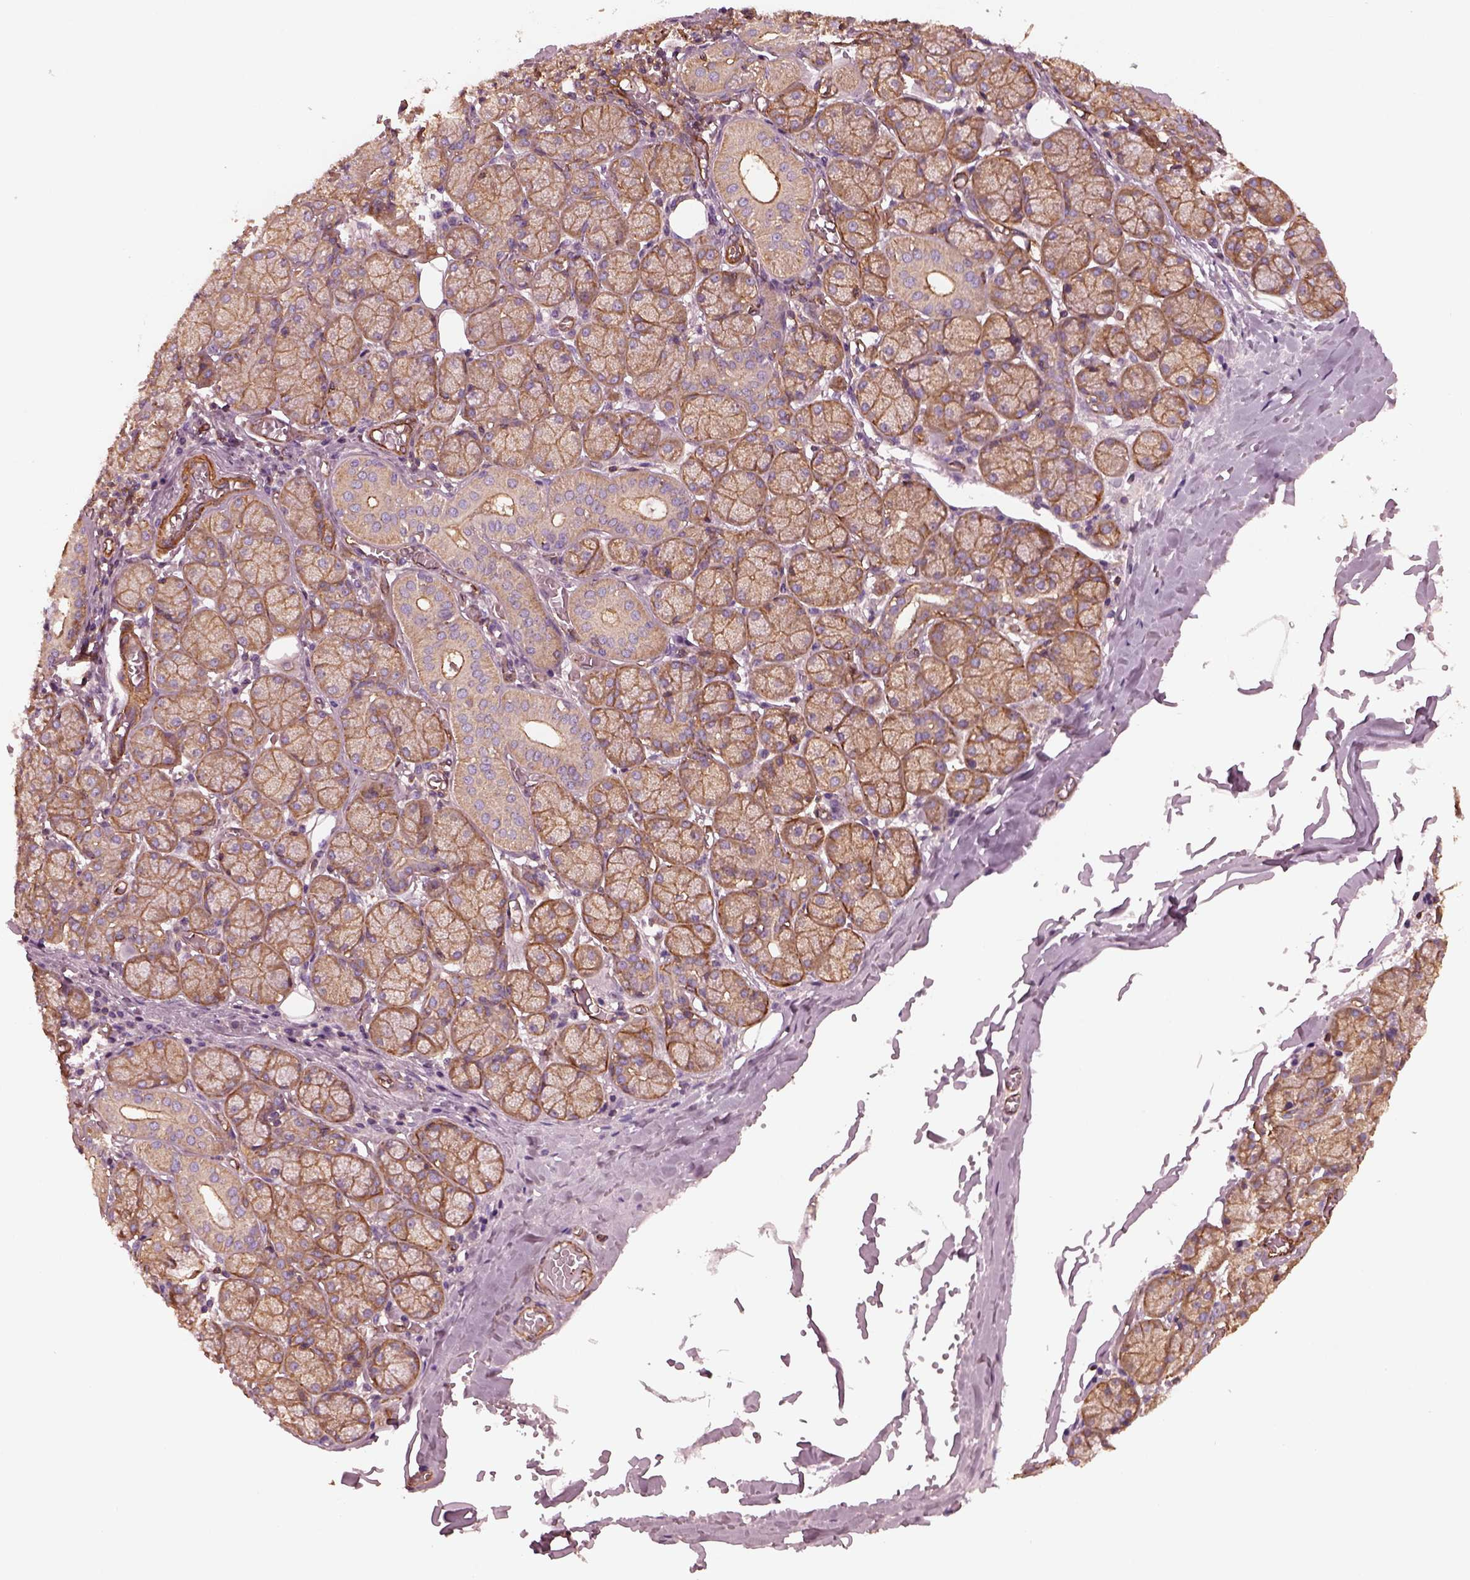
{"staining": {"intensity": "moderate", "quantity": ">75%", "location": "cytoplasmic/membranous"}, "tissue": "salivary gland", "cell_type": "Glandular cells", "image_type": "normal", "snomed": [{"axis": "morphology", "description": "Normal tissue, NOS"}, {"axis": "topography", "description": "Salivary gland"}, {"axis": "topography", "description": "Peripheral nerve tissue"}], "caption": "IHC of normal human salivary gland shows medium levels of moderate cytoplasmic/membranous positivity in approximately >75% of glandular cells.", "gene": "MYL1", "patient": {"sex": "female", "age": 24}}